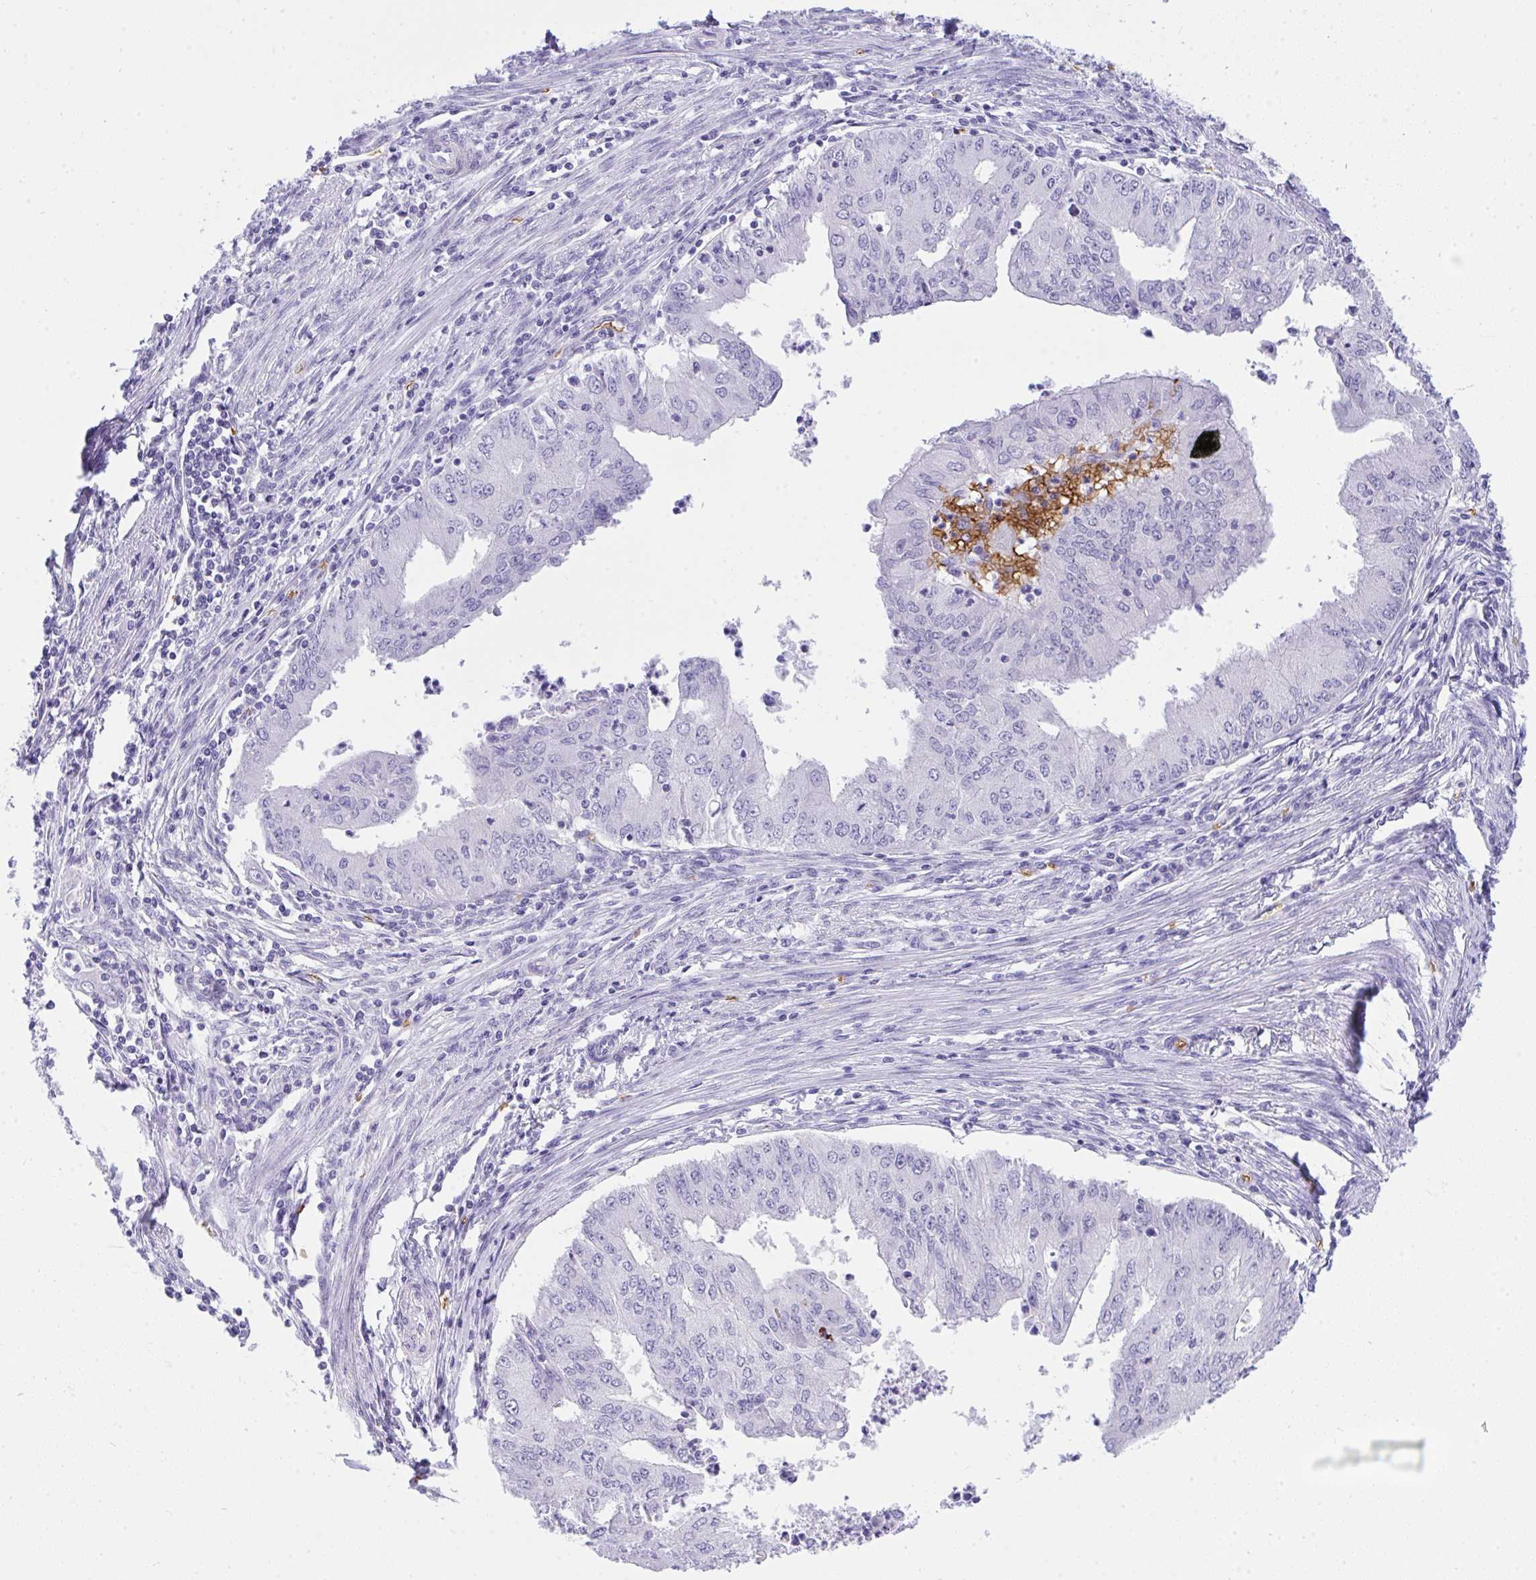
{"staining": {"intensity": "negative", "quantity": "none", "location": "none"}, "tissue": "endometrial cancer", "cell_type": "Tumor cells", "image_type": "cancer", "snomed": [{"axis": "morphology", "description": "Adenocarcinoma, NOS"}, {"axis": "topography", "description": "Endometrium"}], "caption": "This is an IHC photomicrograph of endometrial cancer (adenocarcinoma). There is no expression in tumor cells.", "gene": "ANK1", "patient": {"sex": "female", "age": 50}}